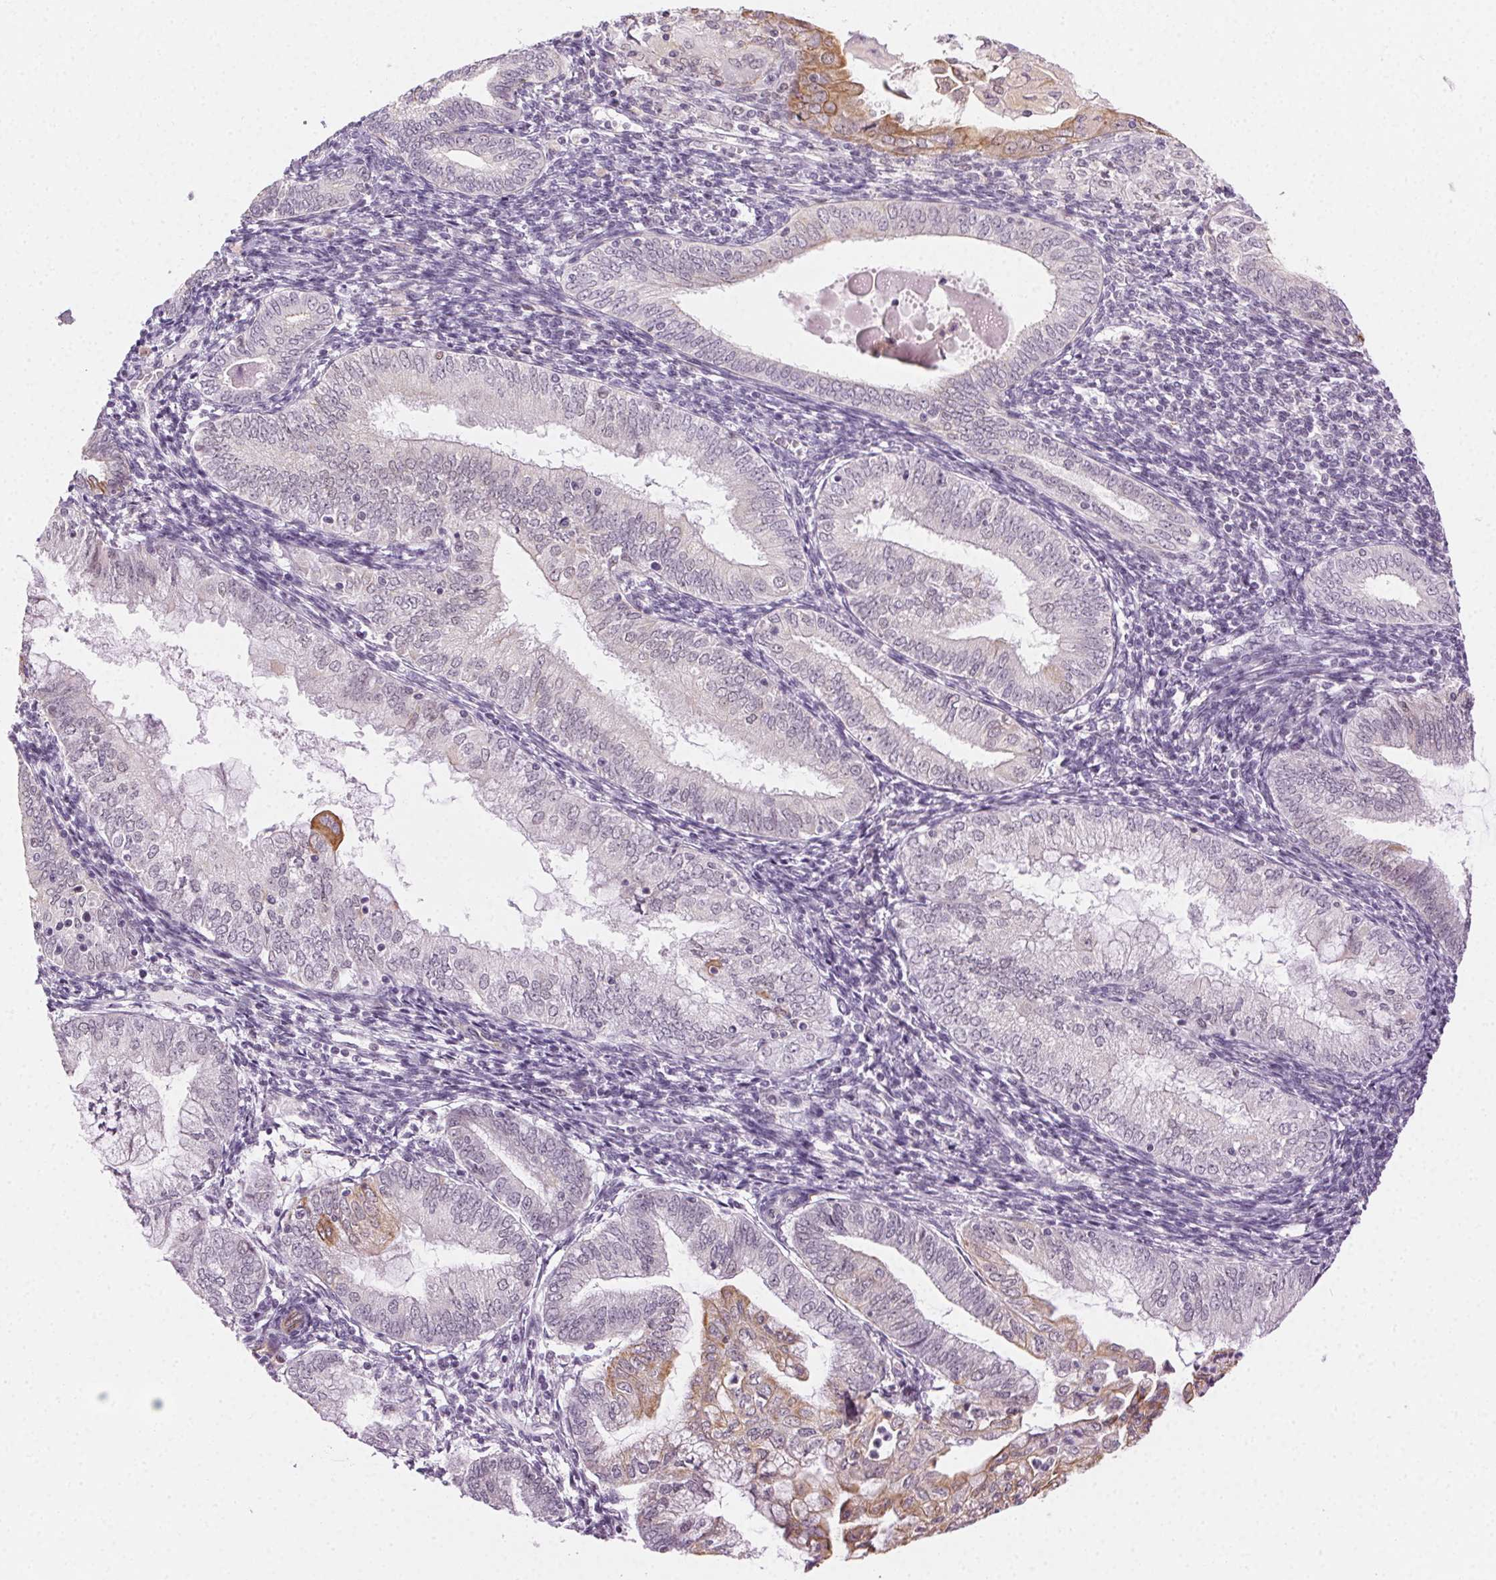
{"staining": {"intensity": "weak", "quantity": "<25%", "location": "cytoplasmic/membranous"}, "tissue": "endometrial cancer", "cell_type": "Tumor cells", "image_type": "cancer", "snomed": [{"axis": "morphology", "description": "Adenocarcinoma, NOS"}, {"axis": "topography", "description": "Endometrium"}], "caption": "An immunohistochemistry photomicrograph of adenocarcinoma (endometrial) is shown. There is no staining in tumor cells of adenocarcinoma (endometrial). (Immunohistochemistry, brightfield microscopy, high magnification).", "gene": "AIF1L", "patient": {"sex": "female", "age": 55}}